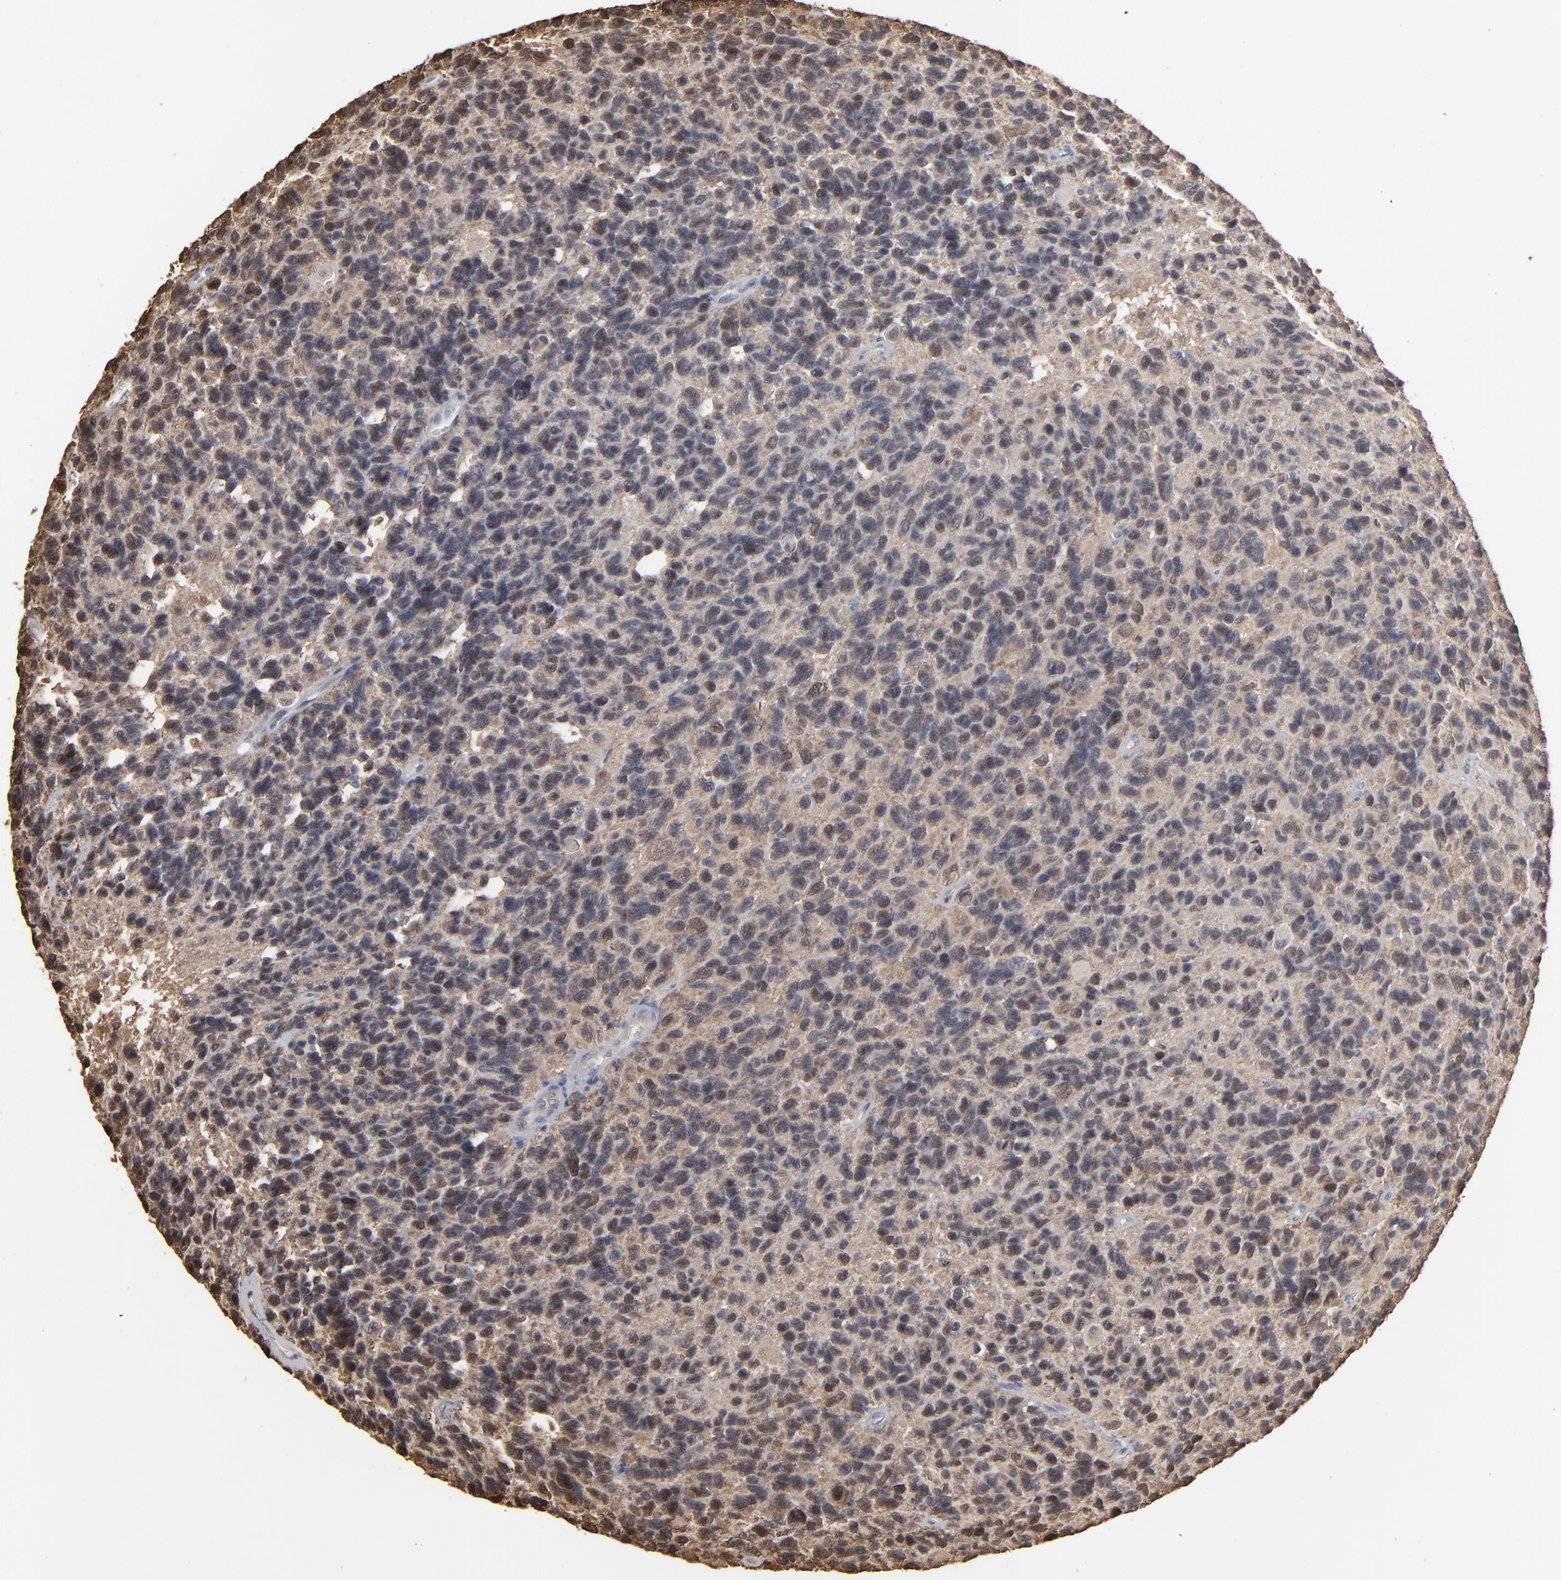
{"staining": {"intensity": "moderate", "quantity": ">75%", "location": "cytoplasmic/membranous"}, "tissue": "glioma", "cell_type": "Tumor cells", "image_type": "cancer", "snomed": [{"axis": "morphology", "description": "Glioma, malignant, High grade"}, {"axis": "topography", "description": "Brain"}], "caption": "This is an image of IHC staining of glioma, which shows moderate positivity in the cytoplasmic/membranous of tumor cells.", "gene": "NME1-NME2", "patient": {"sex": "male", "age": 77}}